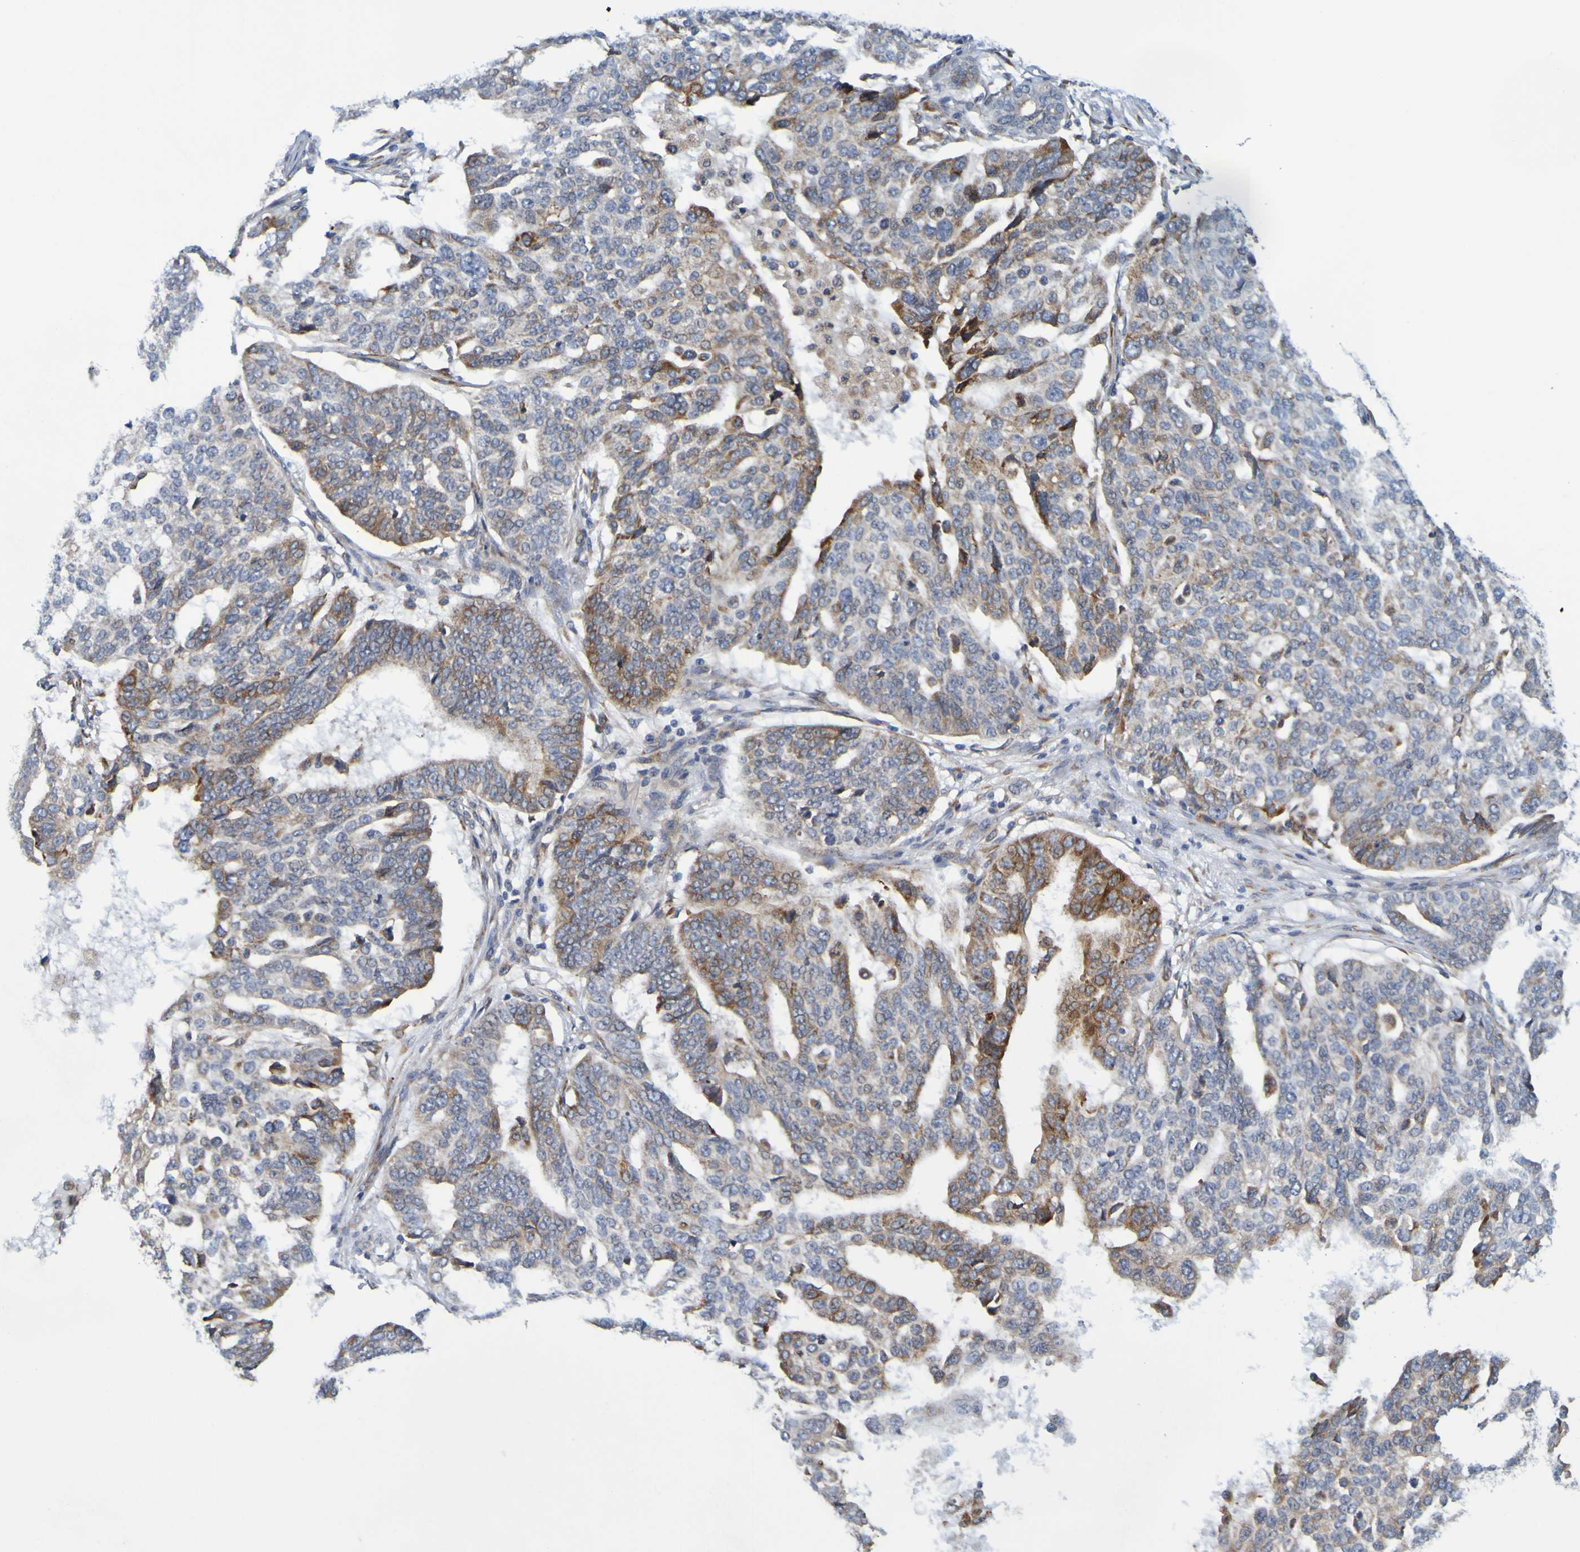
{"staining": {"intensity": "strong", "quantity": "25%-75%", "location": "cytoplasmic/membranous"}, "tissue": "ovarian cancer", "cell_type": "Tumor cells", "image_type": "cancer", "snomed": [{"axis": "morphology", "description": "Cystadenocarcinoma, serous, NOS"}, {"axis": "topography", "description": "Ovary"}], "caption": "An image of human ovarian cancer (serous cystadenocarcinoma) stained for a protein exhibits strong cytoplasmic/membranous brown staining in tumor cells. The staining was performed using DAB (3,3'-diaminobenzidine) to visualize the protein expression in brown, while the nuclei were stained in blue with hematoxylin (Magnification: 20x).", "gene": "SIL1", "patient": {"sex": "female", "age": 59}}